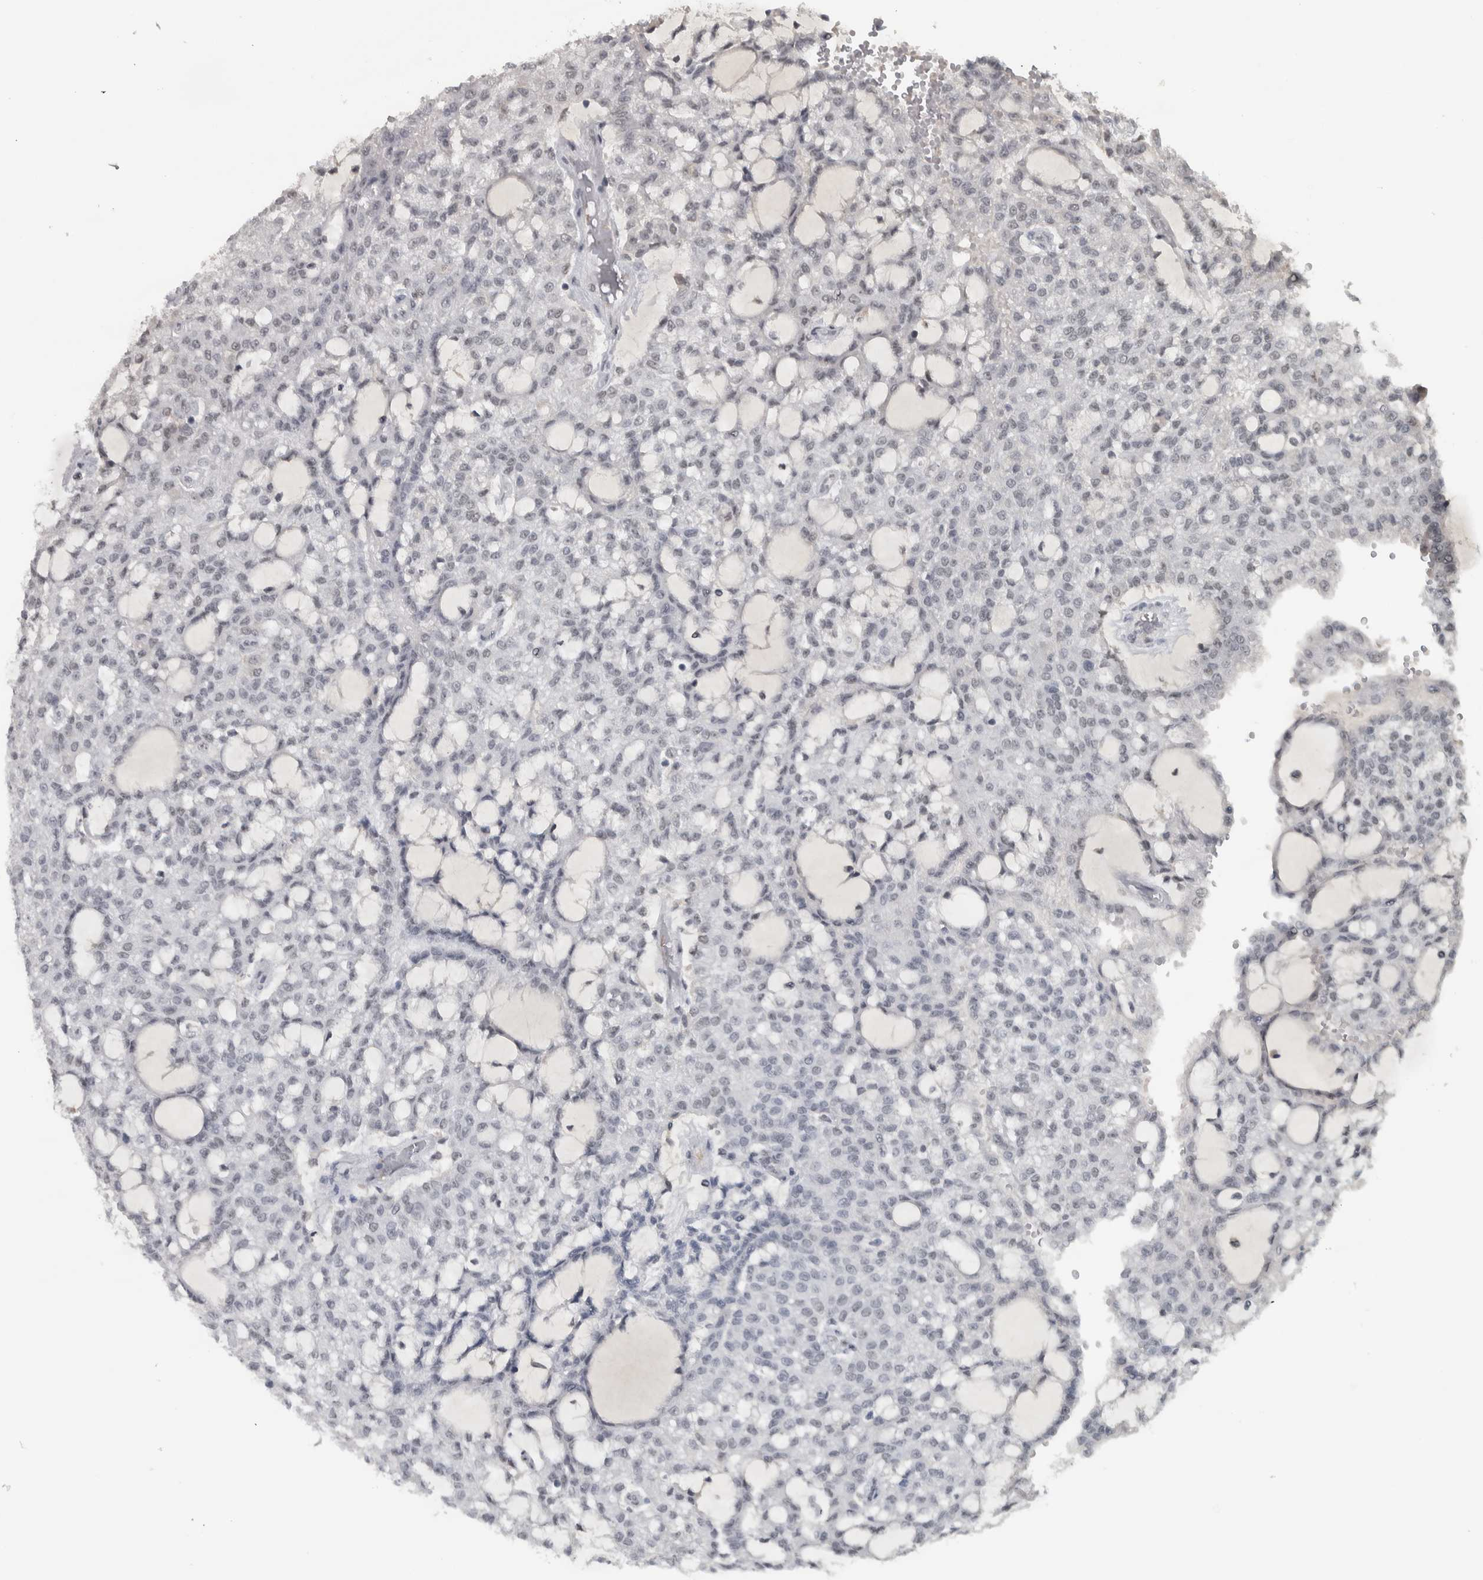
{"staining": {"intensity": "negative", "quantity": "none", "location": "none"}, "tissue": "renal cancer", "cell_type": "Tumor cells", "image_type": "cancer", "snomed": [{"axis": "morphology", "description": "Adenocarcinoma, NOS"}, {"axis": "topography", "description": "Kidney"}], "caption": "Tumor cells are negative for brown protein staining in renal adenocarcinoma. The staining was performed using DAB (3,3'-diaminobenzidine) to visualize the protein expression in brown, while the nuclei were stained in blue with hematoxylin (Magnification: 20x).", "gene": "DDX42", "patient": {"sex": "male", "age": 63}}